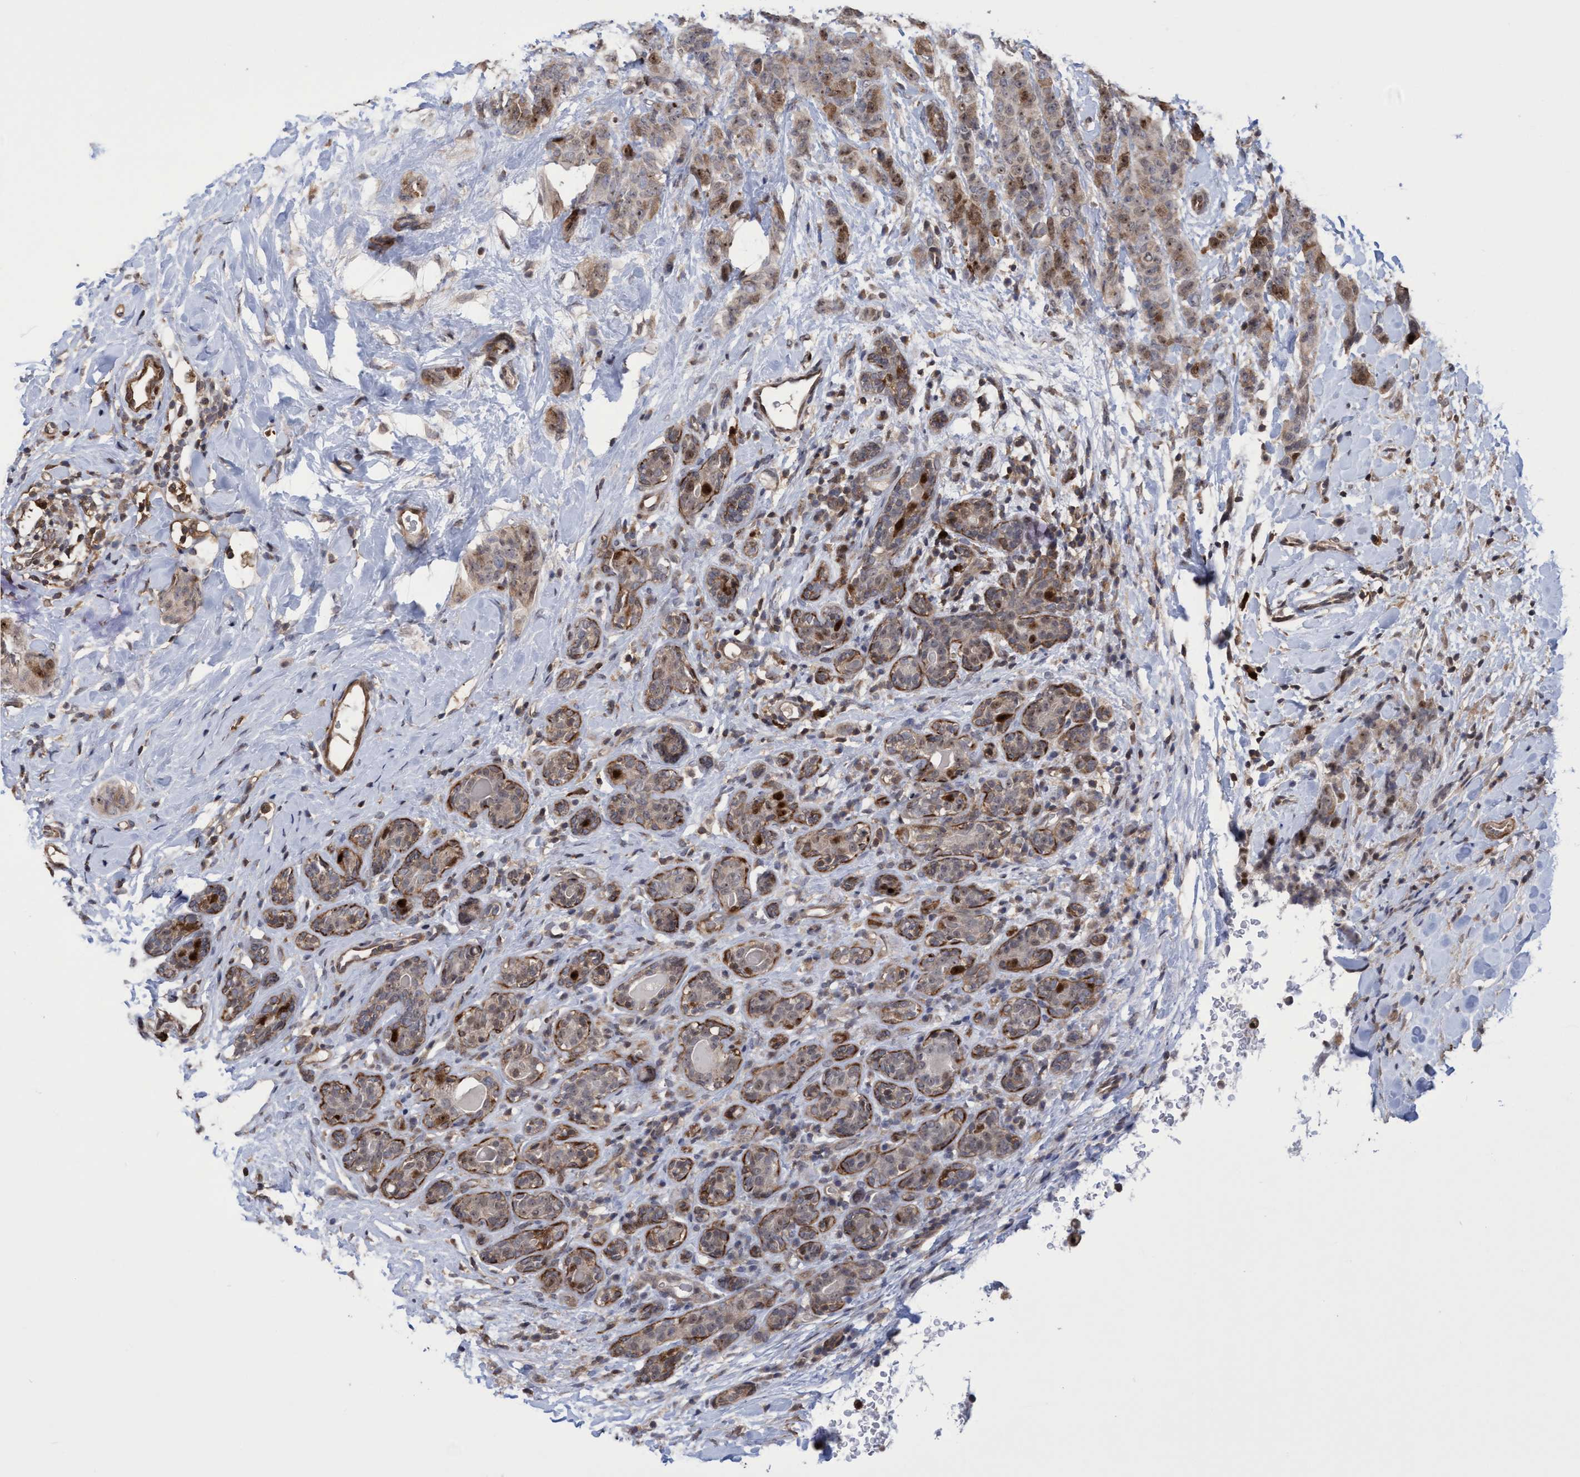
{"staining": {"intensity": "moderate", "quantity": ">75%", "location": "cytoplasmic/membranous,nuclear"}, "tissue": "breast cancer", "cell_type": "Tumor cells", "image_type": "cancer", "snomed": [{"axis": "morphology", "description": "Normal tissue, NOS"}, {"axis": "morphology", "description": "Duct carcinoma"}, {"axis": "topography", "description": "Breast"}], "caption": "Protein analysis of breast cancer tissue demonstrates moderate cytoplasmic/membranous and nuclear positivity in about >75% of tumor cells.", "gene": "SLBP", "patient": {"sex": "female", "age": 40}}